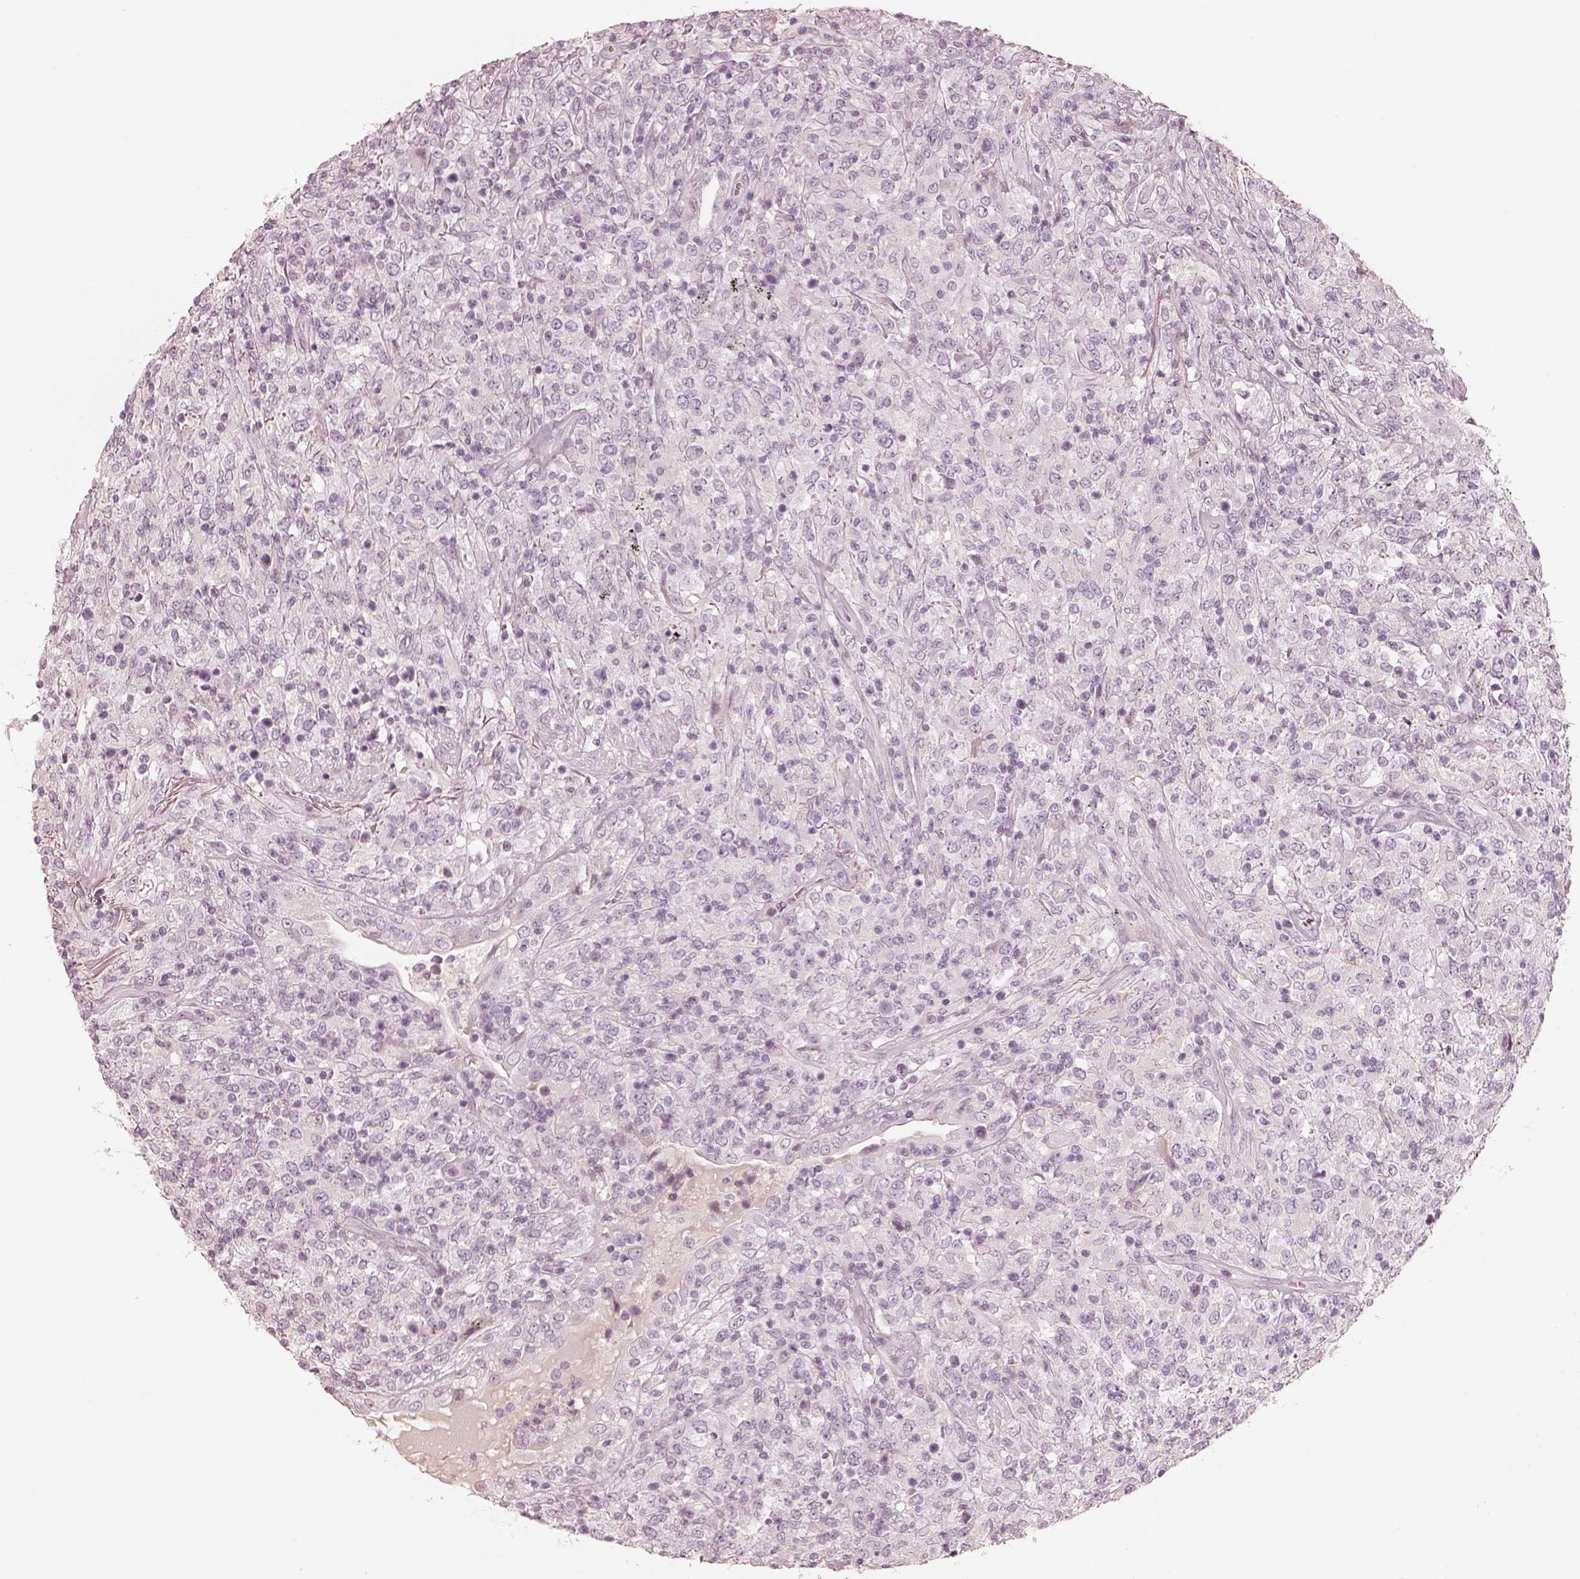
{"staining": {"intensity": "negative", "quantity": "none", "location": "none"}, "tissue": "lymphoma", "cell_type": "Tumor cells", "image_type": "cancer", "snomed": [{"axis": "morphology", "description": "Malignant lymphoma, non-Hodgkin's type, High grade"}, {"axis": "topography", "description": "Lung"}], "caption": "Tumor cells show no significant expression in high-grade malignant lymphoma, non-Hodgkin's type. Brightfield microscopy of IHC stained with DAB (3,3'-diaminobenzidine) (brown) and hematoxylin (blue), captured at high magnification.", "gene": "KRT82", "patient": {"sex": "male", "age": 79}}